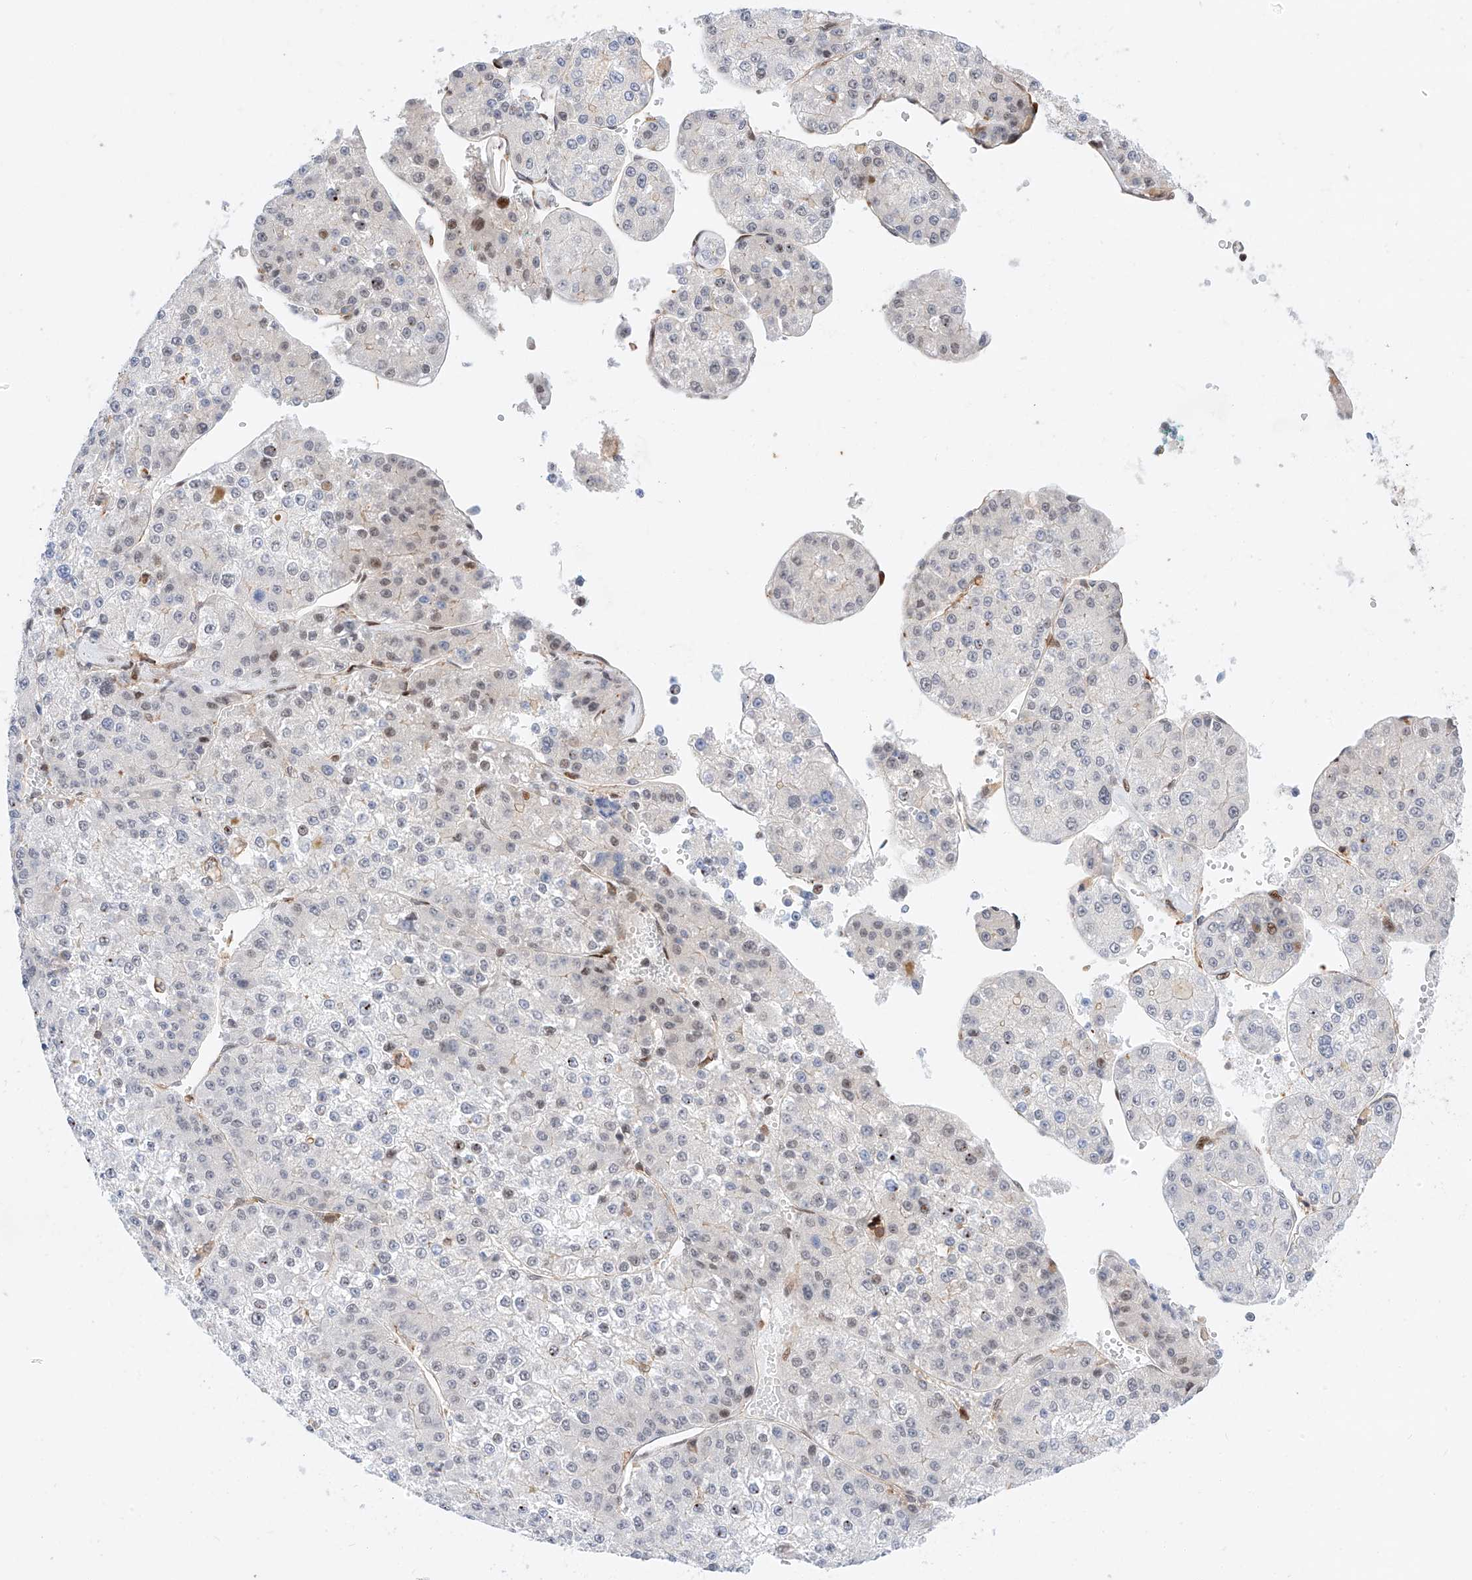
{"staining": {"intensity": "weak", "quantity": "<25%", "location": "nuclear"}, "tissue": "liver cancer", "cell_type": "Tumor cells", "image_type": "cancer", "snomed": [{"axis": "morphology", "description": "Carcinoma, Hepatocellular, NOS"}, {"axis": "topography", "description": "Liver"}], "caption": "IHC photomicrograph of human liver cancer stained for a protein (brown), which displays no staining in tumor cells.", "gene": "HDAC9", "patient": {"sex": "female", "age": 73}}